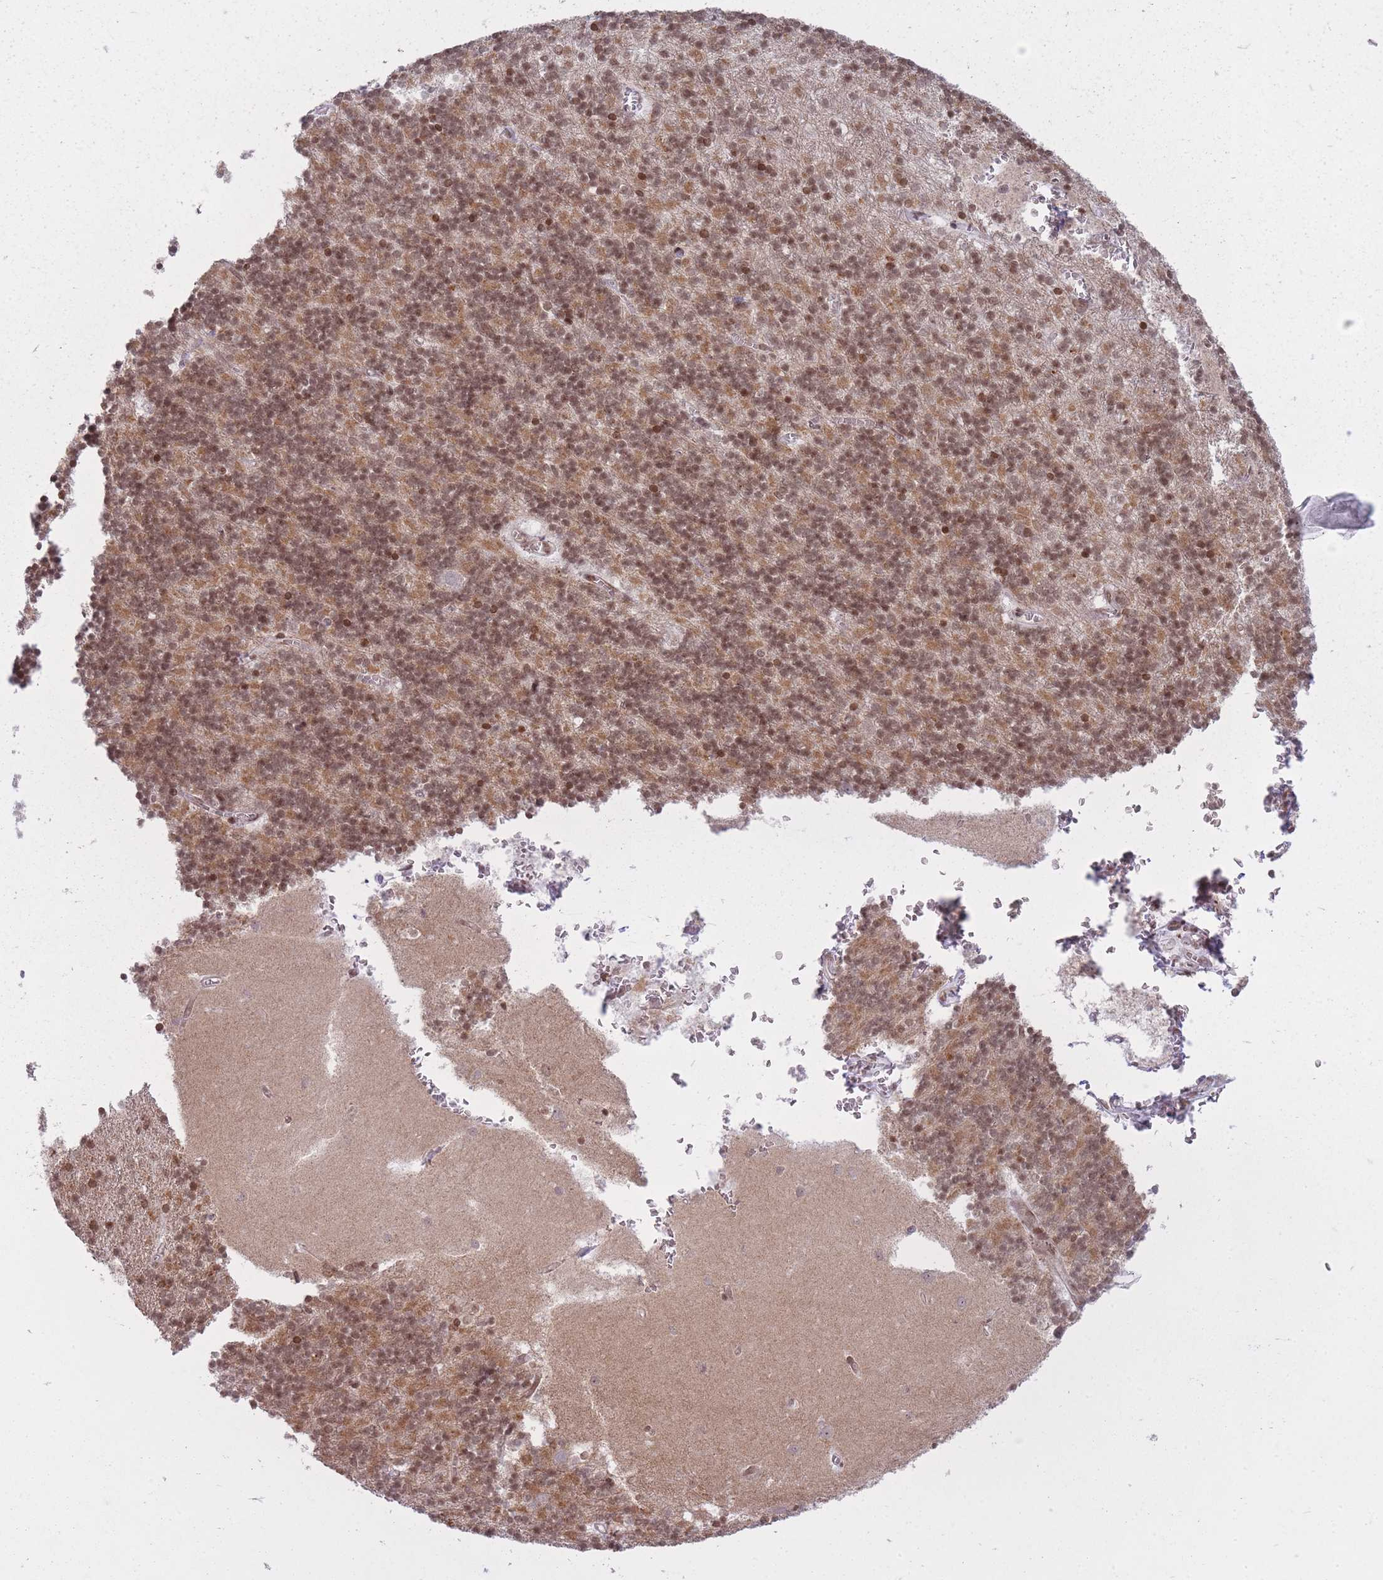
{"staining": {"intensity": "moderate", "quantity": "25%-75%", "location": "nuclear"}, "tissue": "cerebellum", "cell_type": "Cells in granular layer", "image_type": "normal", "snomed": [{"axis": "morphology", "description": "Normal tissue, NOS"}, {"axis": "topography", "description": "Cerebellum"}], "caption": "Immunohistochemistry (IHC) histopathology image of unremarkable human cerebellum stained for a protein (brown), which exhibits medium levels of moderate nuclear positivity in approximately 25%-75% of cells in granular layer.", "gene": "TMC6", "patient": {"sex": "male", "age": 54}}